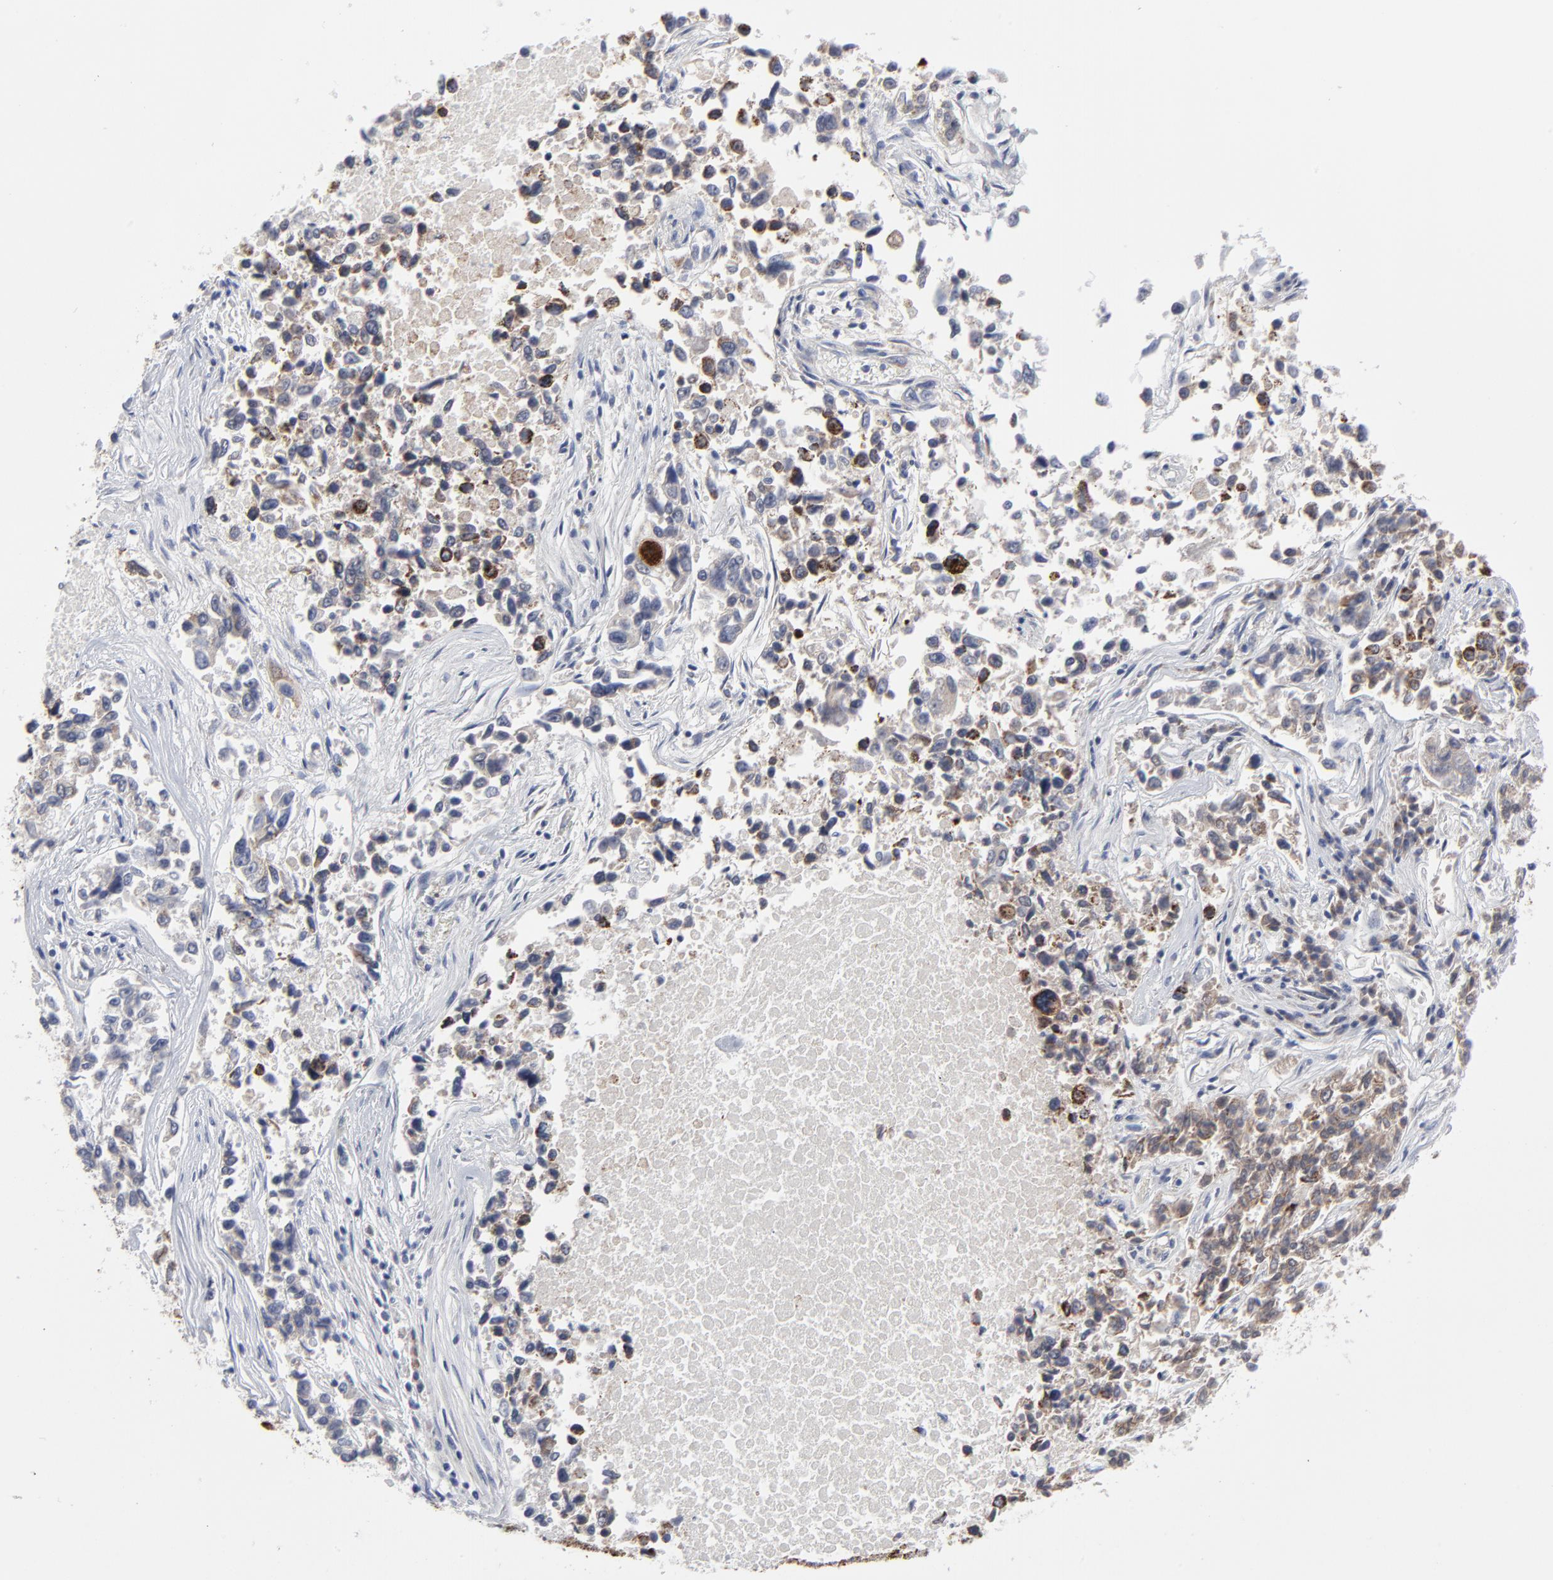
{"staining": {"intensity": "moderate", "quantity": ">75%", "location": "cytoplasmic/membranous"}, "tissue": "lung cancer", "cell_type": "Tumor cells", "image_type": "cancer", "snomed": [{"axis": "morphology", "description": "Adenocarcinoma, NOS"}, {"axis": "topography", "description": "Lung"}], "caption": "Immunohistochemistry image of neoplastic tissue: lung cancer stained using immunohistochemistry displays medium levels of moderate protein expression localized specifically in the cytoplasmic/membranous of tumor cells, appearing as a cytoplasmic/membranous brown color.", "gene": "TXNRD2", "patient": {"sex": "male", "age": 84}}